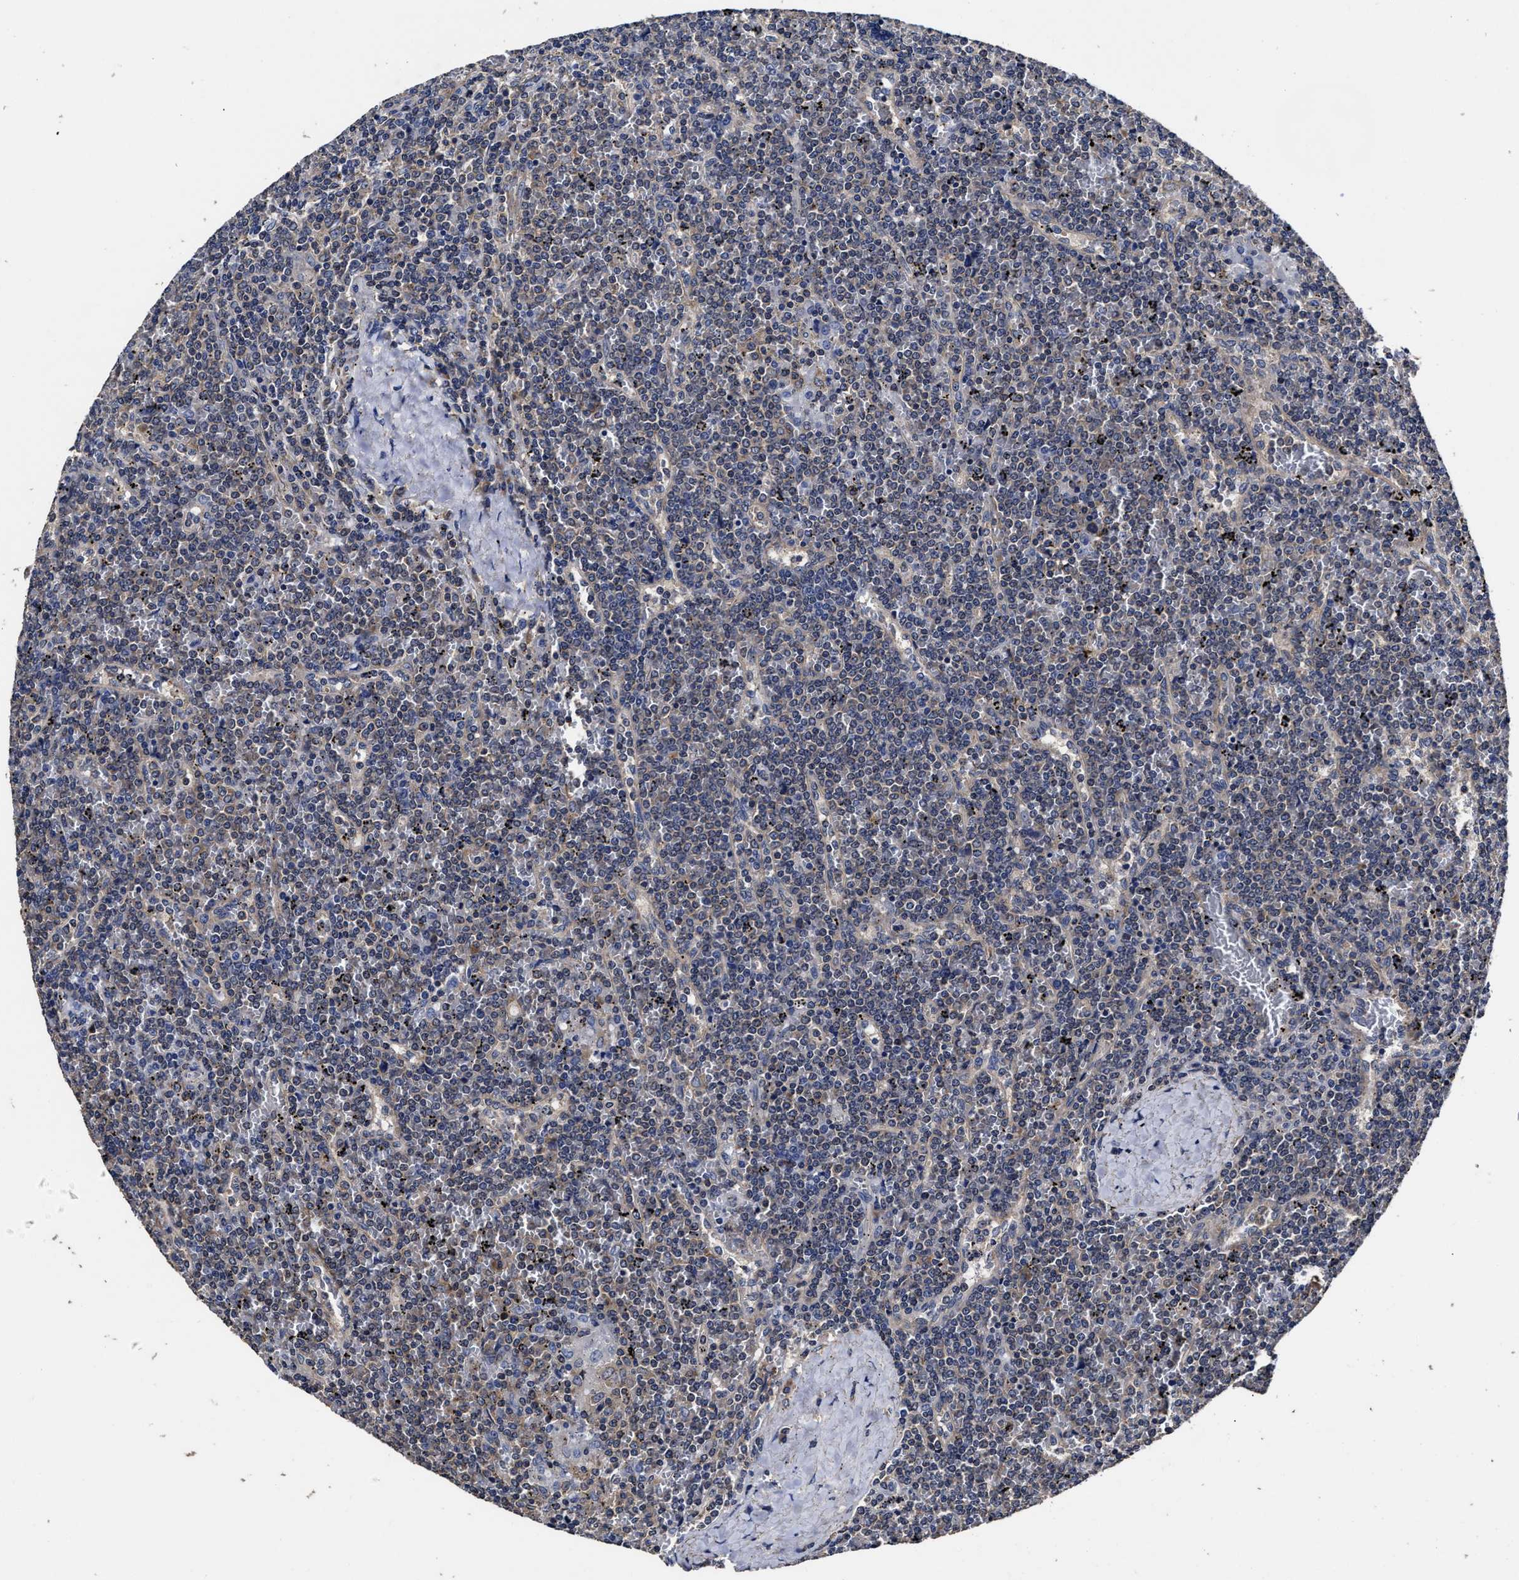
{"staining": {"intensity": "negative", "quantity": "none", "location": "none"}, "tissue": "lymphoma", "cell_type": "Tumor cells", "image_type": "cancer", "snomed": [{"axis": "morphology", "description": "Malignant lymphoma, non-Hodgkin's type, Low grade"}, {"axis": "topography", "description": "Spleen"}], "caption": "Immunohistochemical staining of human malignant lymphoma, non-Hodgkin's type (low-grade) shows no significant positivity in tumor cells.", "gene": "AVEN", "patient": {"sex": "female", "age": 19}}